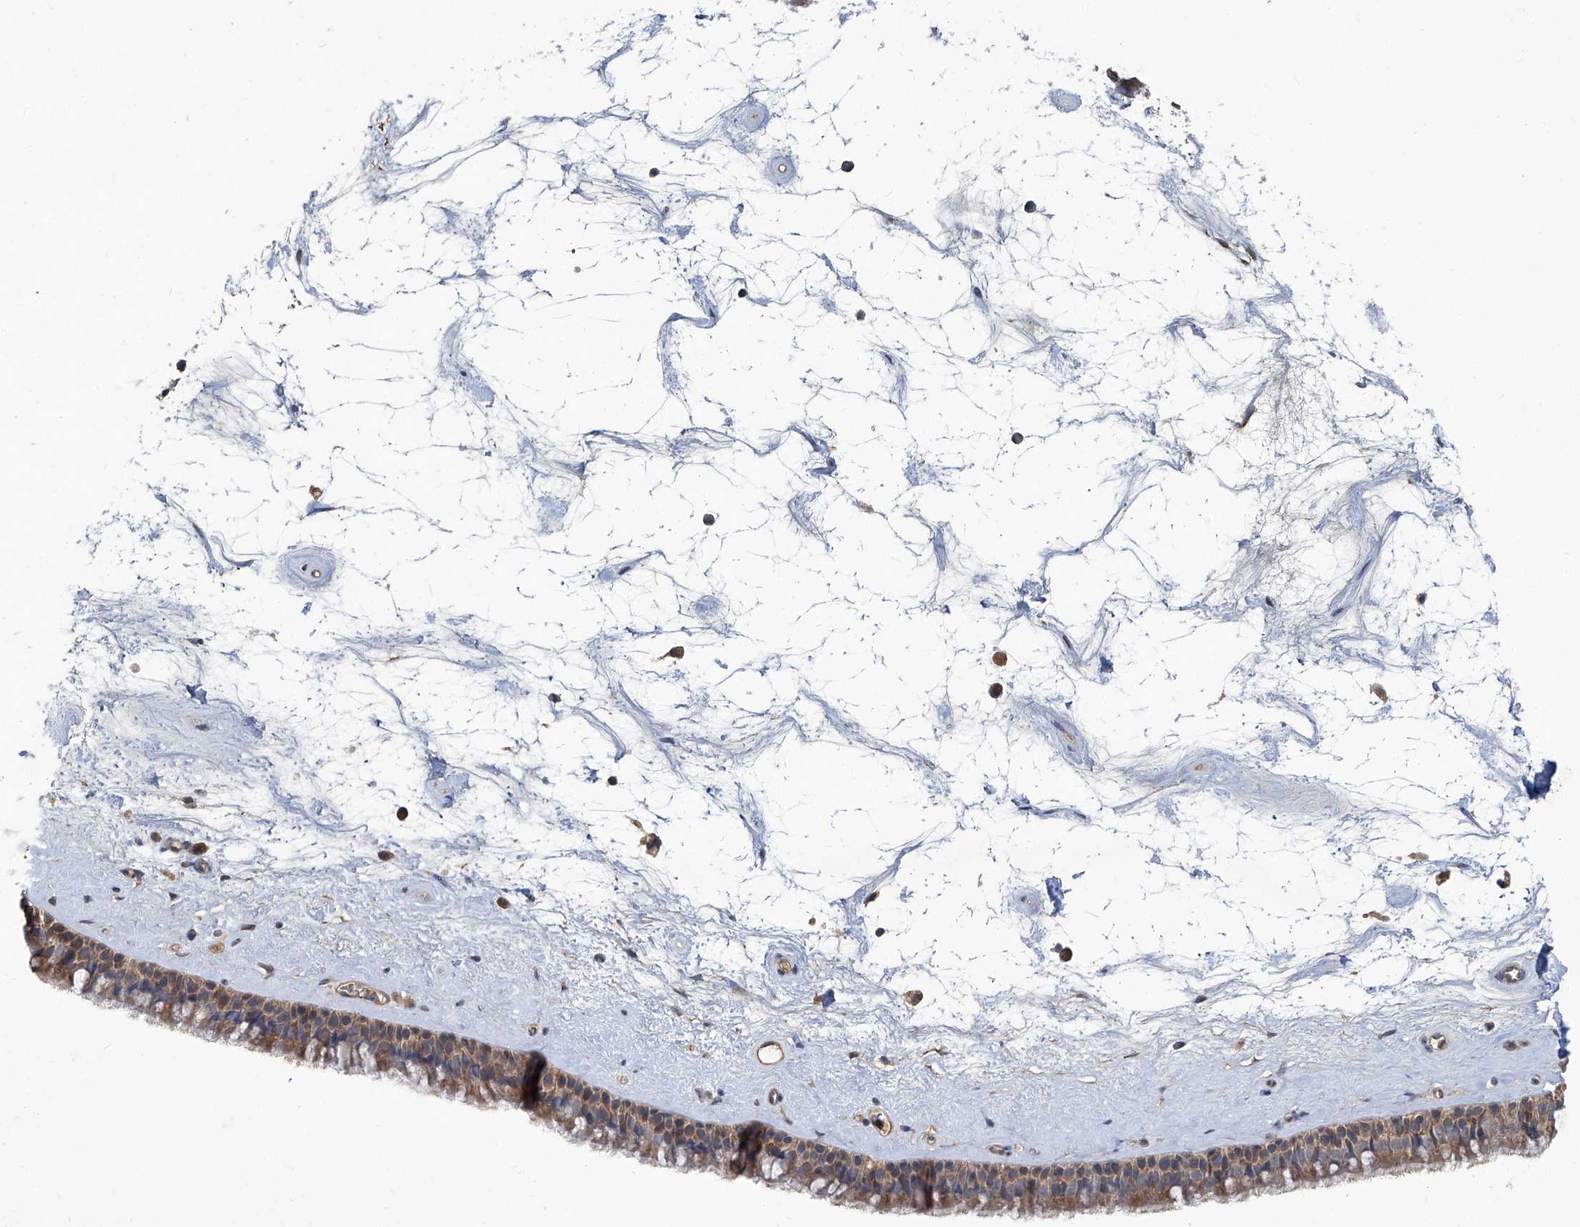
{"staining": {"intensity": "weak", "quantity": ">75%", "location": "cytoplasmic/membranous"}, "tissue": "nasopharynx", "cell_type": "Respiratory epithelial cells", "image_type": "normal", "snomed": [{"axis": "morphology", "description": "Normal tissue, NOS"}, {"axis": "topography", "description": "Nasopharynx"}], "caption": "Immunohistochemical staining of normal nasopharynx exhibits weak cytoplasmic/membranous protein expression in approximately >75% of respiratory epithelial cells. Nuclei are stained in blue.", "gene": "ANKRD34A", "patient": {"sex": "male", "age": 64}}